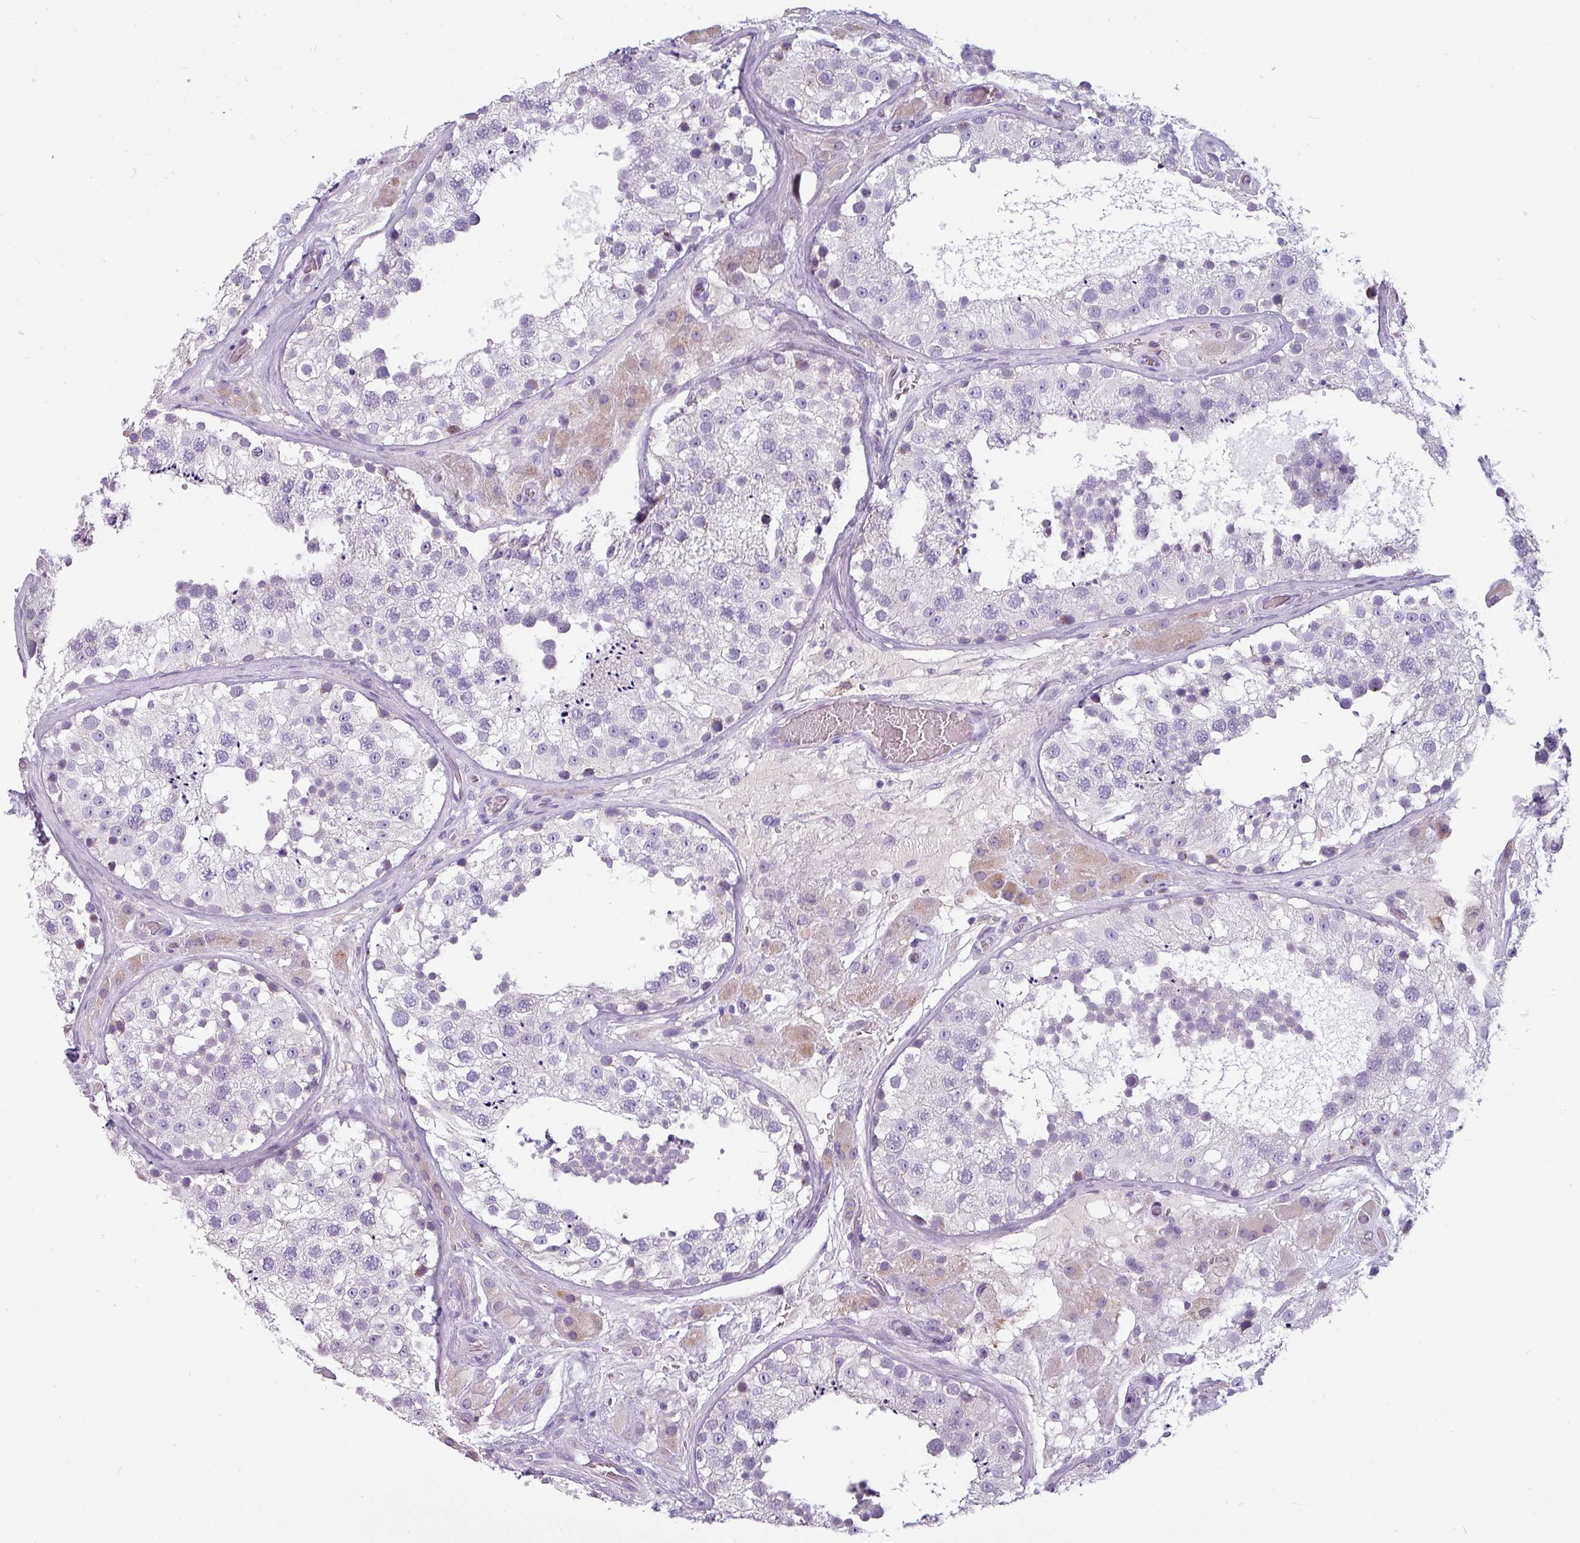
{"staining": {"intensity": "negative", "quantity": "none", "location": "none"}, "tissue": "testis", "cell_type": "Cells in seminiferous ducts", "image_type": "normal", "snomed": [{"axis": "morphology", "description": "Normal tissue, NOS"}, {"axis": "topography", "description": "Testis"}], "caption": "The histopathology image demonstrates no significant staining in cells in seminiferous ducts of testis. (DAB IHC with hematoxylin counter stain).", "gene": "SLC26A9", "patient": {"sex": "male", "age": 26}}